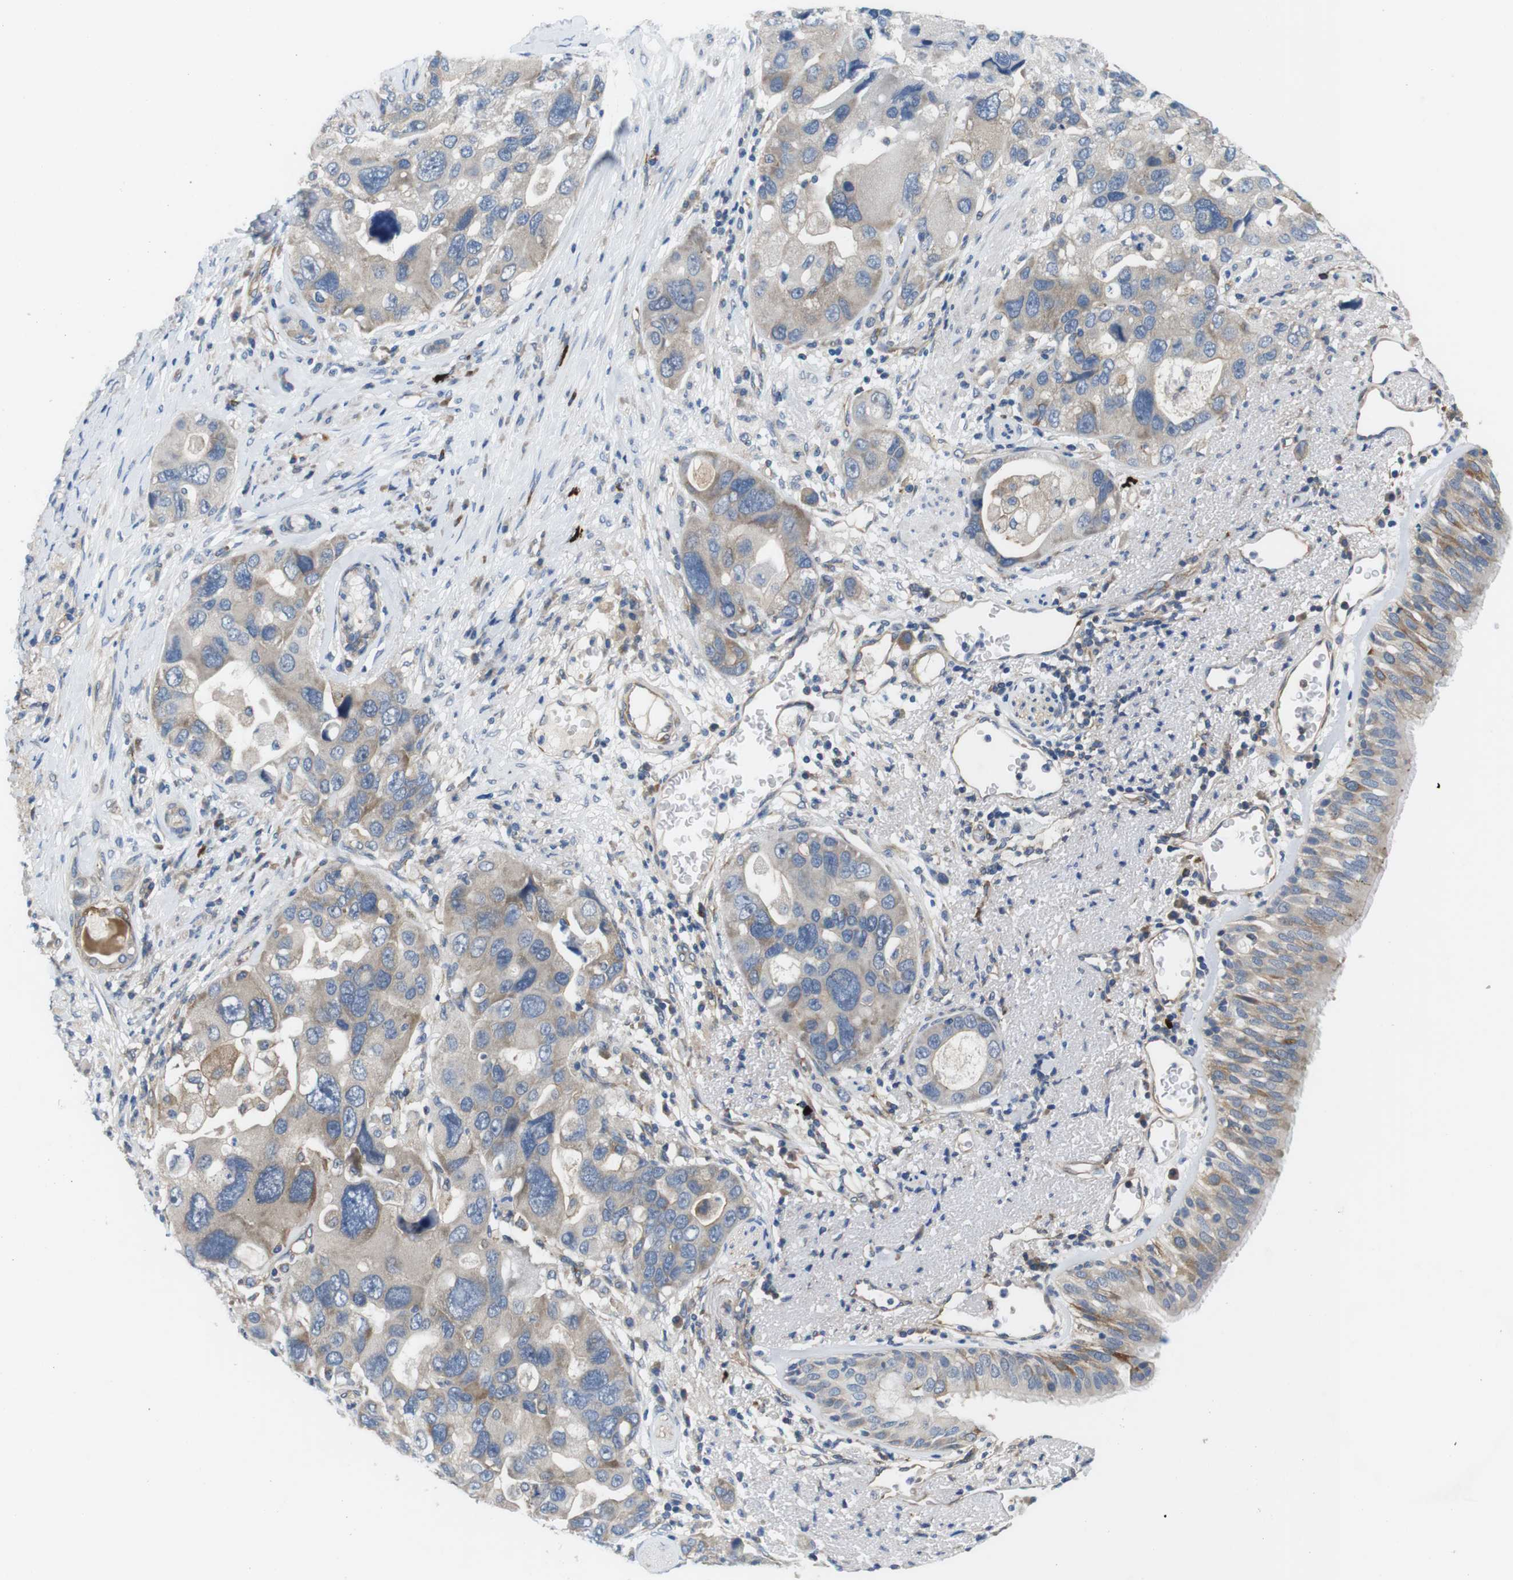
{"staining": {"intensity": "moderate", "quantity": "<25%", "location": "cytoplasmic/membranous"}, "tissue": "bronchus", "cell_type": "Respiratory epithelial cells", "image_type": "normal", "snomed": [{"axis": "morphology", "description": "Normal tissue, NOS"}, {"axis": "morphology", "description": "Adenocarcinoma, NOS"}, {"axis": "morphology", "description": "Adenocarcinoma, metastatic, NOS"}, {"axis": "topography", "description": "Lymph node"}, {"axis": "topography", "description": "Bronchus"}, {"axis": "topography", "description": "Lung"}], "caption": "This is a photomicrograph of immunohistochemistry (IHC) staining of unremarkable bronchus, which shows moderate positivity in the cytoplasmic/membranous of respiratory epithelial cells.", "gene": "DCLK1", "patient": {"sex": "female", "age": 54}}